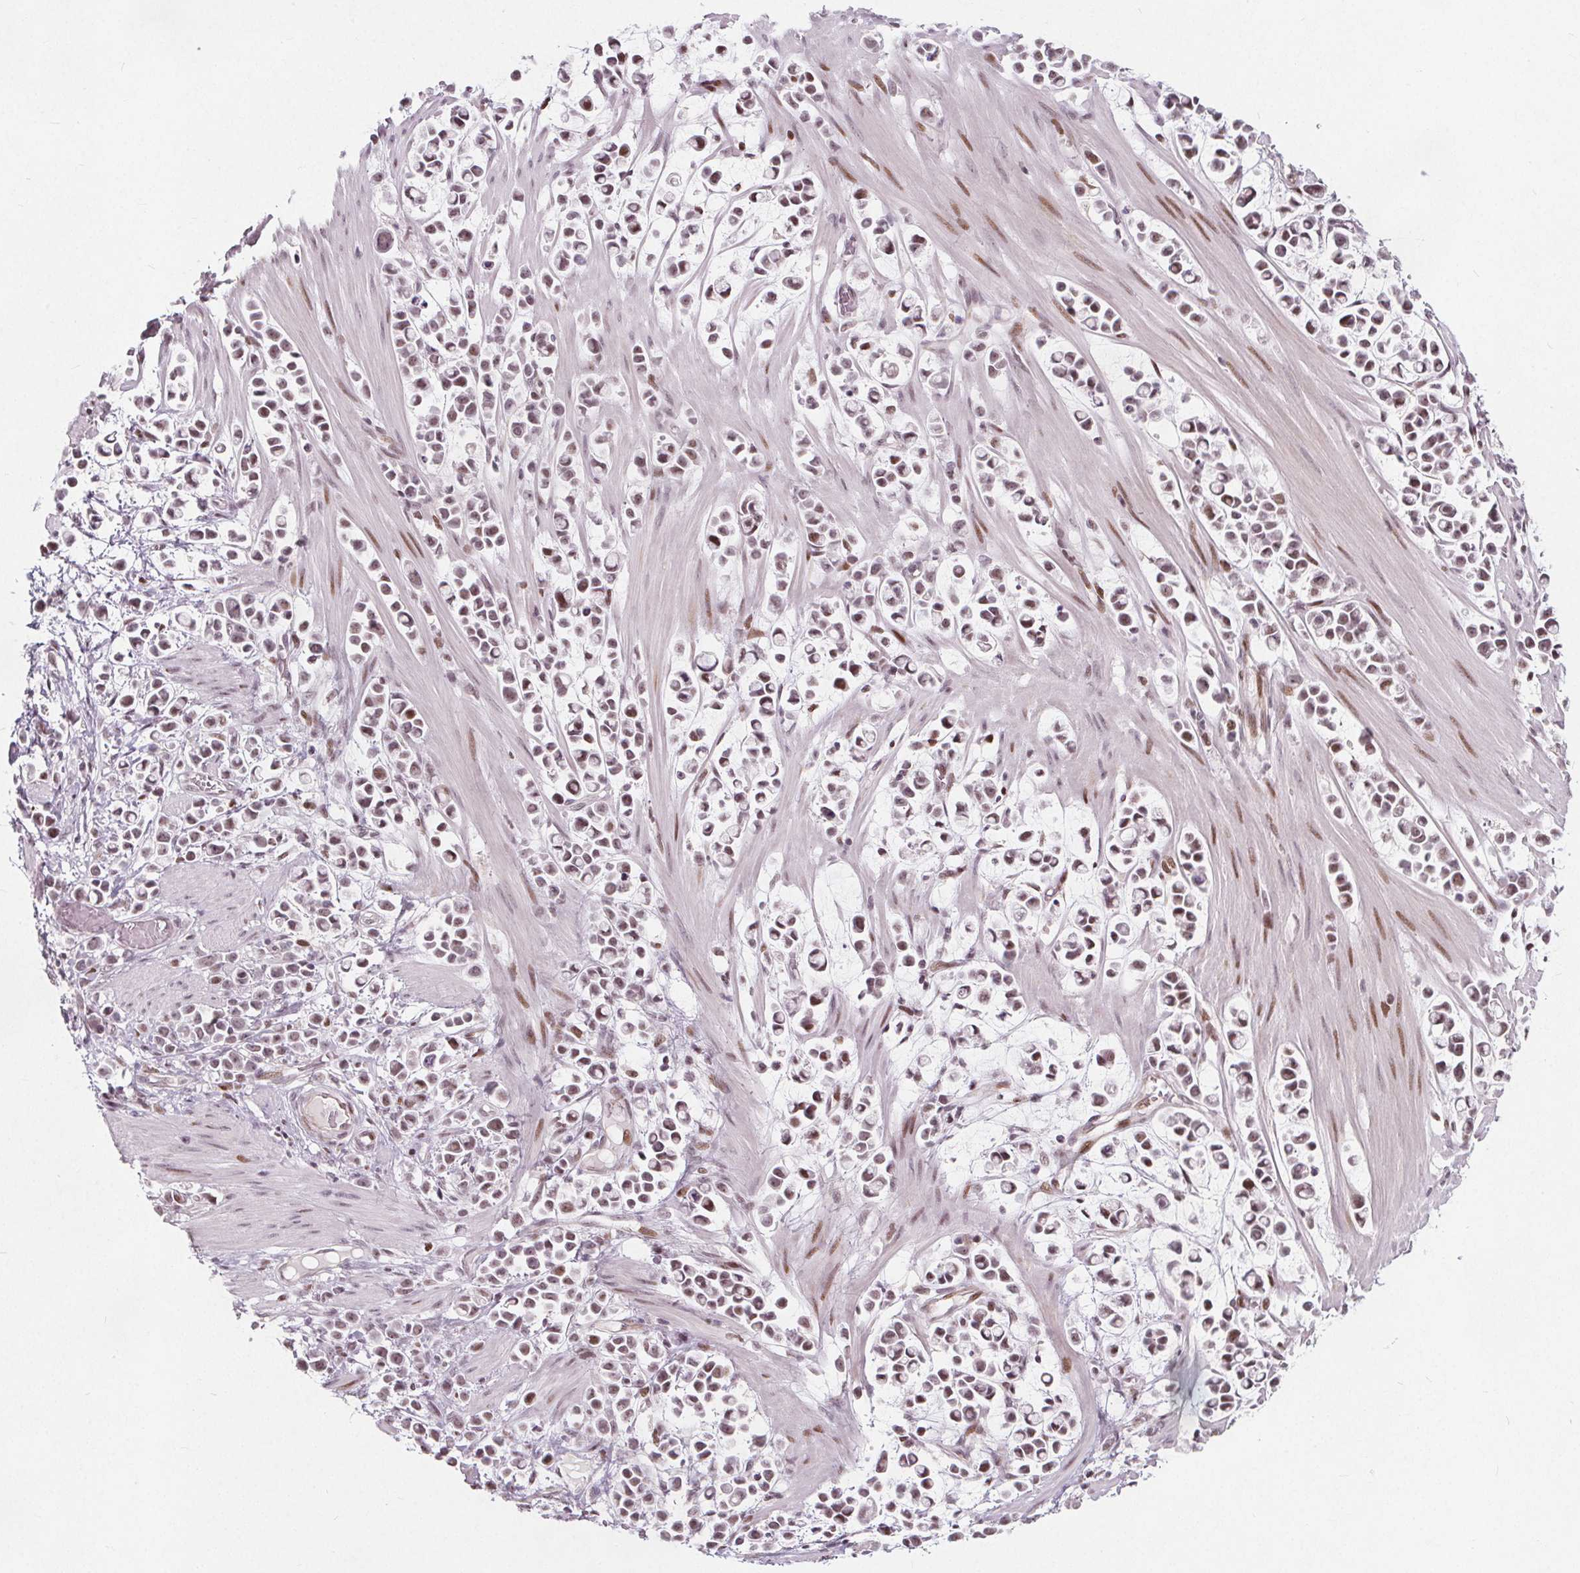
{"staining": {"intensity": "weak", "quantity": ">75%", "location": "nuclear"}, "tissue": "stomach cancer", "cell_type": "Tumor cells", "image_type": "cancer", "snomed": [{"axis": "morphology", "description": "Adenocarcinoma, NOS"}, {"axis": "topography", "description": "Stomach"}], "caption": "High-magnification brightfield microscopy of stomach cancer stained with DAB (3,3'-diaminobenzidine) (brown) and counterstained with hematoxylin (blue). tumor cells exhibit weak nuclear positivity is present in about>75% of cells.", "gene": "TAF6L", "patient": {"sex": "male", "age": 82}}